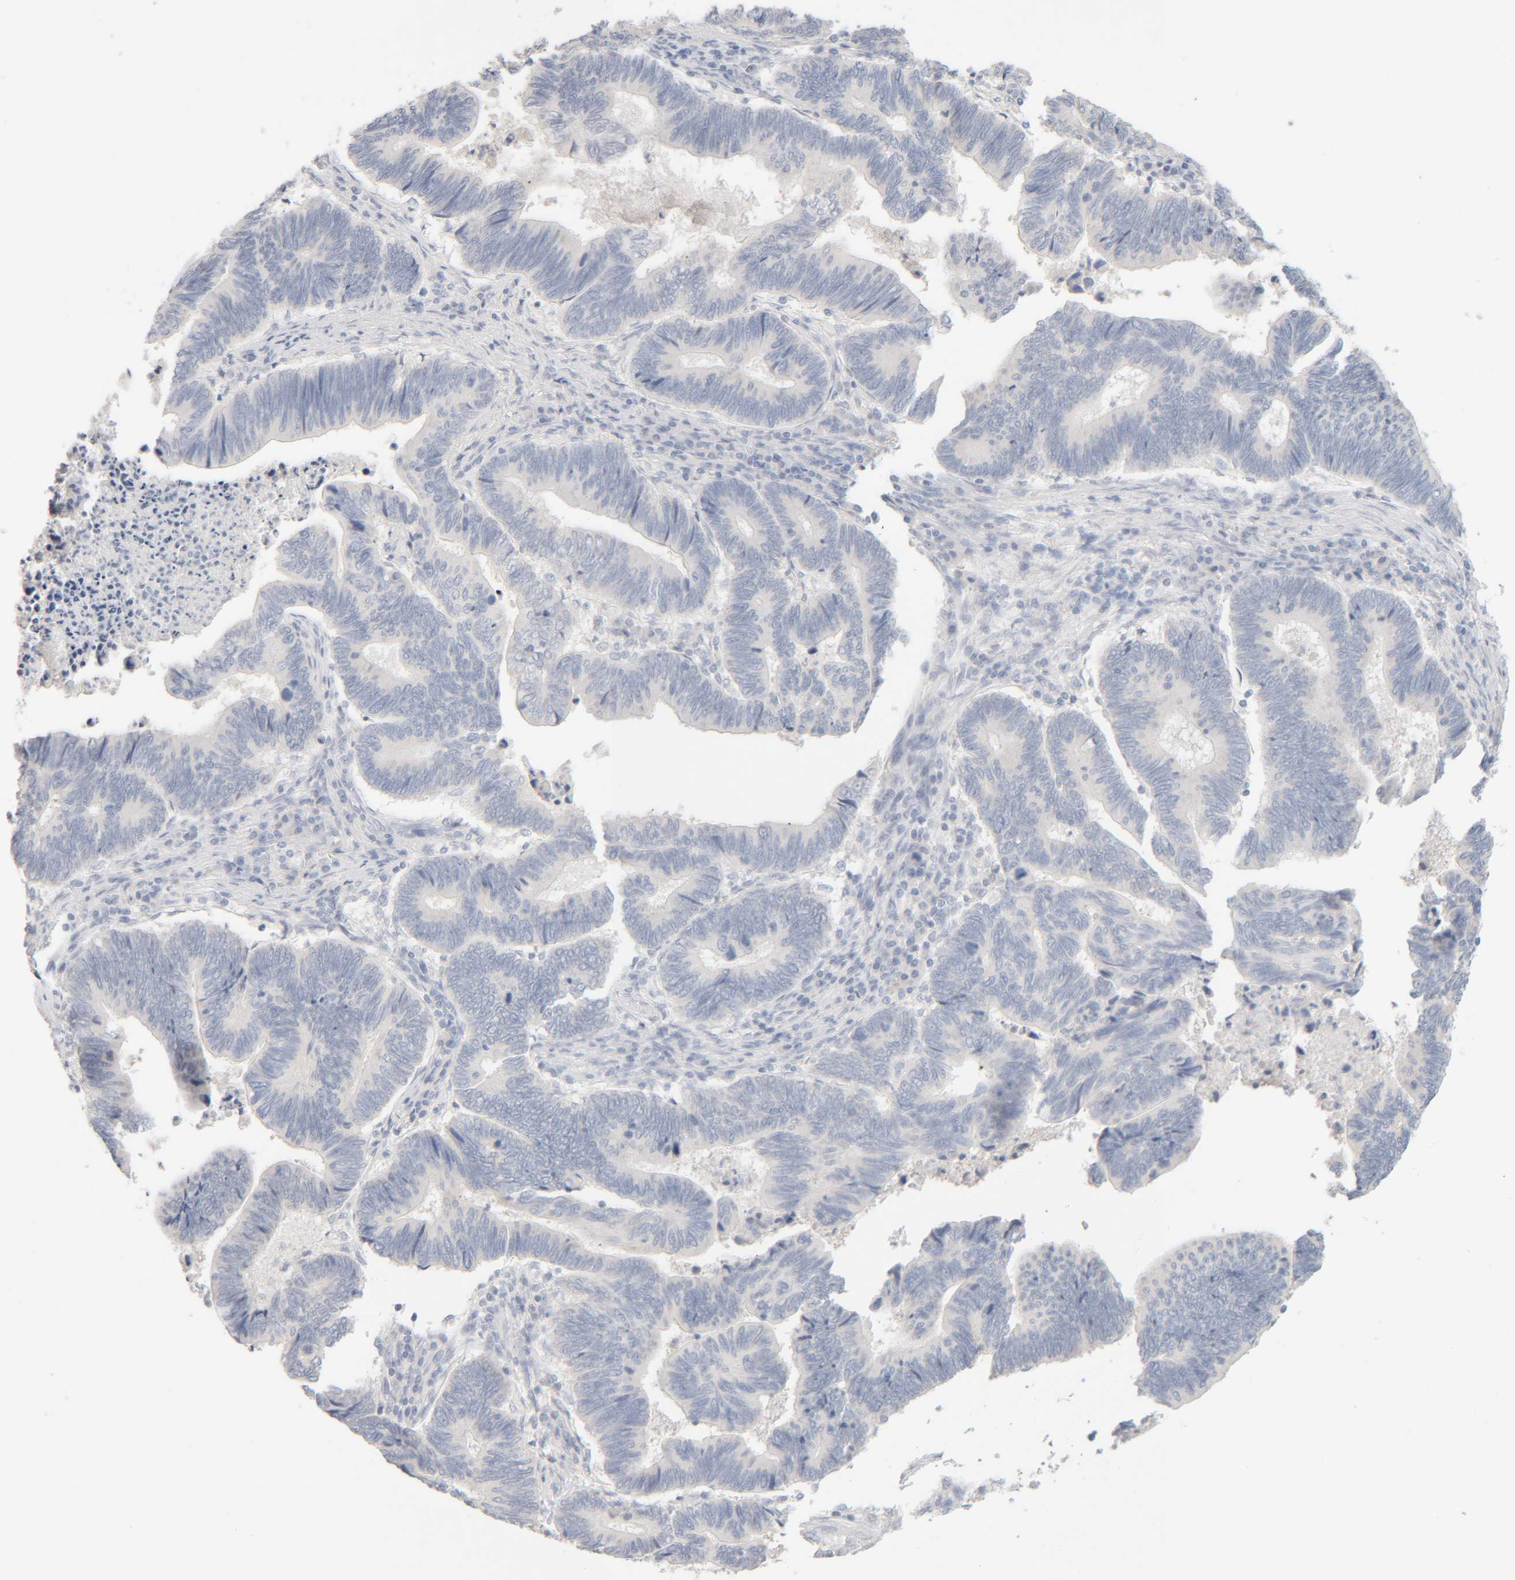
{"staining": {"intensity": "negative", "quantity": "none", "location": "none"}, "tissue": "pancreatic cancer", "cell_type": "Tumor cells", "image_type": "cancer", "snomed": [{"axis": "morphology", "description": "Adenocarcinoma, NOS"}, {"axis": "topography", "description": "Pancreas"}], "caption": "Tumor cells are negative for protein expression in human adenocarcinoma (pancreatic). (DAB immunohistochemistry (IHC) with hematoxylin counter stain).", "gene": "RIDA", "patient": {"sex": "female", "age": 70}}